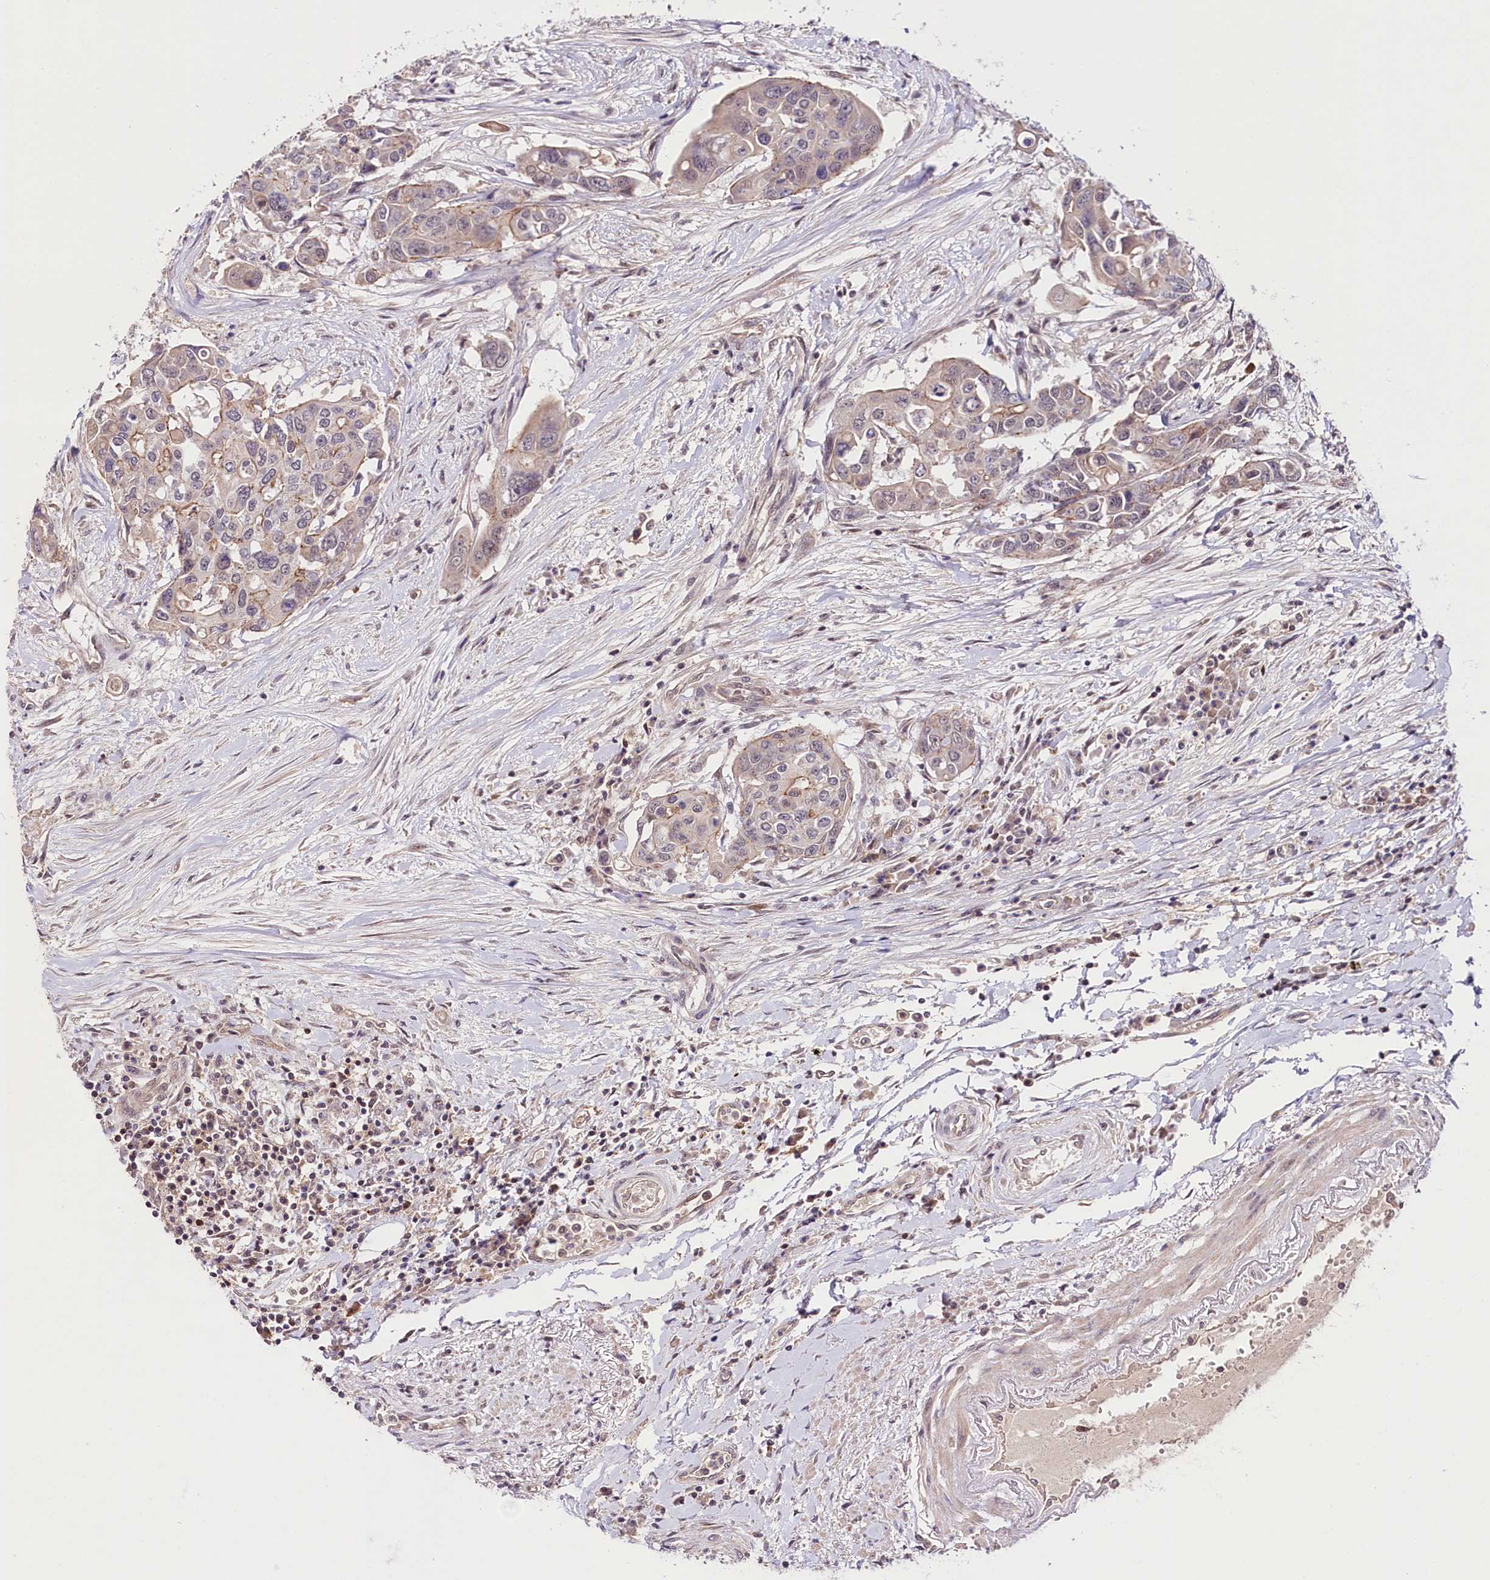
{"staining": {"intensity": "moderate", "quantity": "25%-75%", "location": "cytoplasmic/membranous"}, "tissue": "colorectal cancer", "cell_type": "Tumor cells", "image_type": "cancer", "snomed": [{"axis": "morphology", "description": "Adenocarcinoma, NOS"}, {"axis": "topography", "description": "Colon"}], "caption": "Immunohistochemical staining of colorectal adenocarcinoma exhibits moderate cytoplasmic/membranous protein positivity in approximately 25%-75% of tumor cells.", "gene": "TAFAZZIN", "patient": {"sex": "male", "age": 77}}